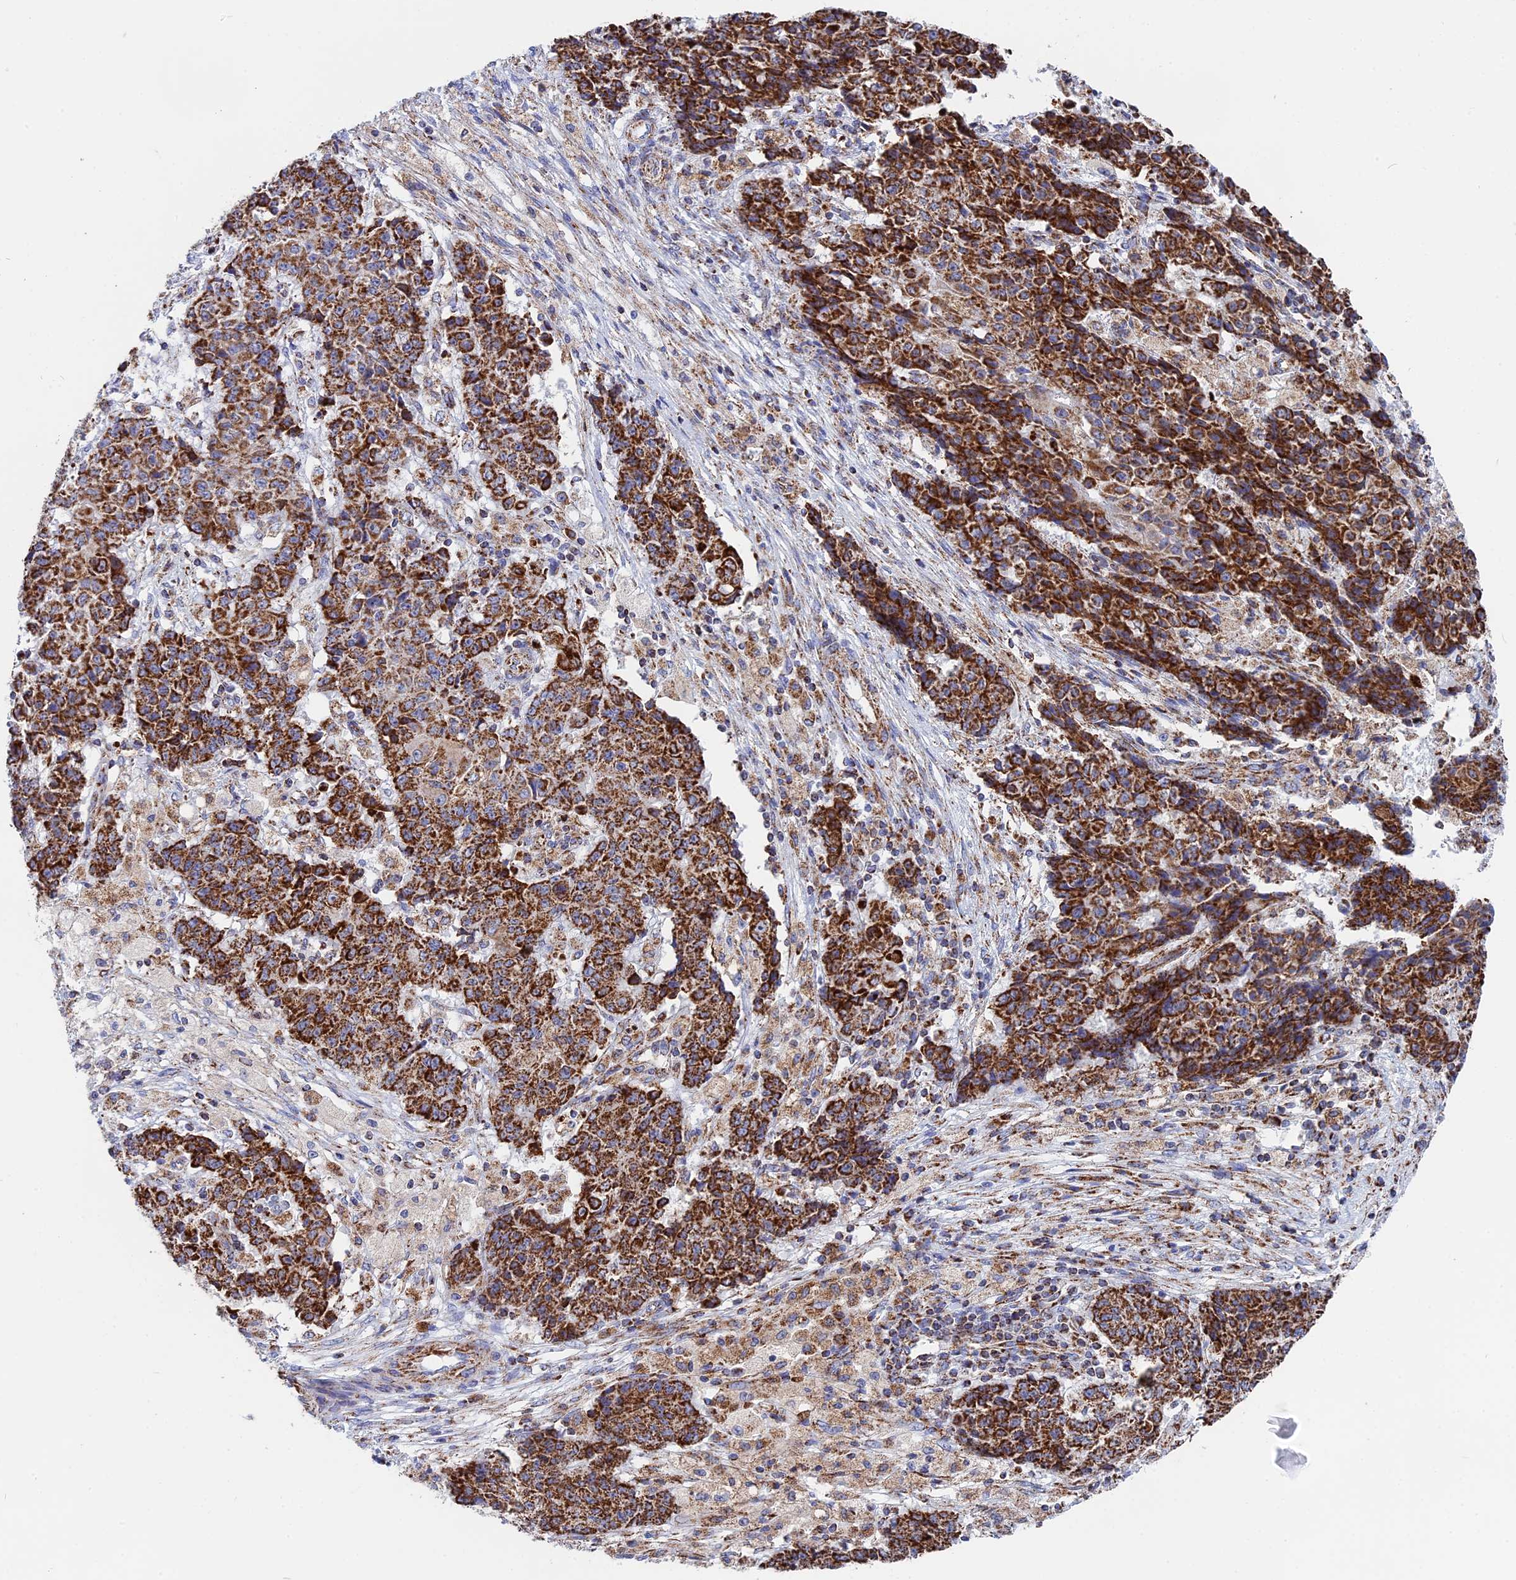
{"staining": {"intensity": "strong", "quantity": ">75%", "location": "cytoplasmic/membranous"}, "tissue": "ovarian cancer", "cell_type": "Tumor cells", "image_type": "cancer", "snomed": [{"axis": "morphology", "description": "Carcinoma, endometroid"}, {"axis": "topography", "description": "Ovary"}], "caption": "Immunohistochemistry (DAB (3,3'-diaminobenzidine)) staining of endometroid carcinoma (ovarian) shows strong cytoplasmic/membranous protein staining in about >75% of tumor cells. (brown staining indicates protein expression, while blue staining denotes nuclei).", "gene": "NDUFA5", "patient": {"sex": "female", "age": 42}}